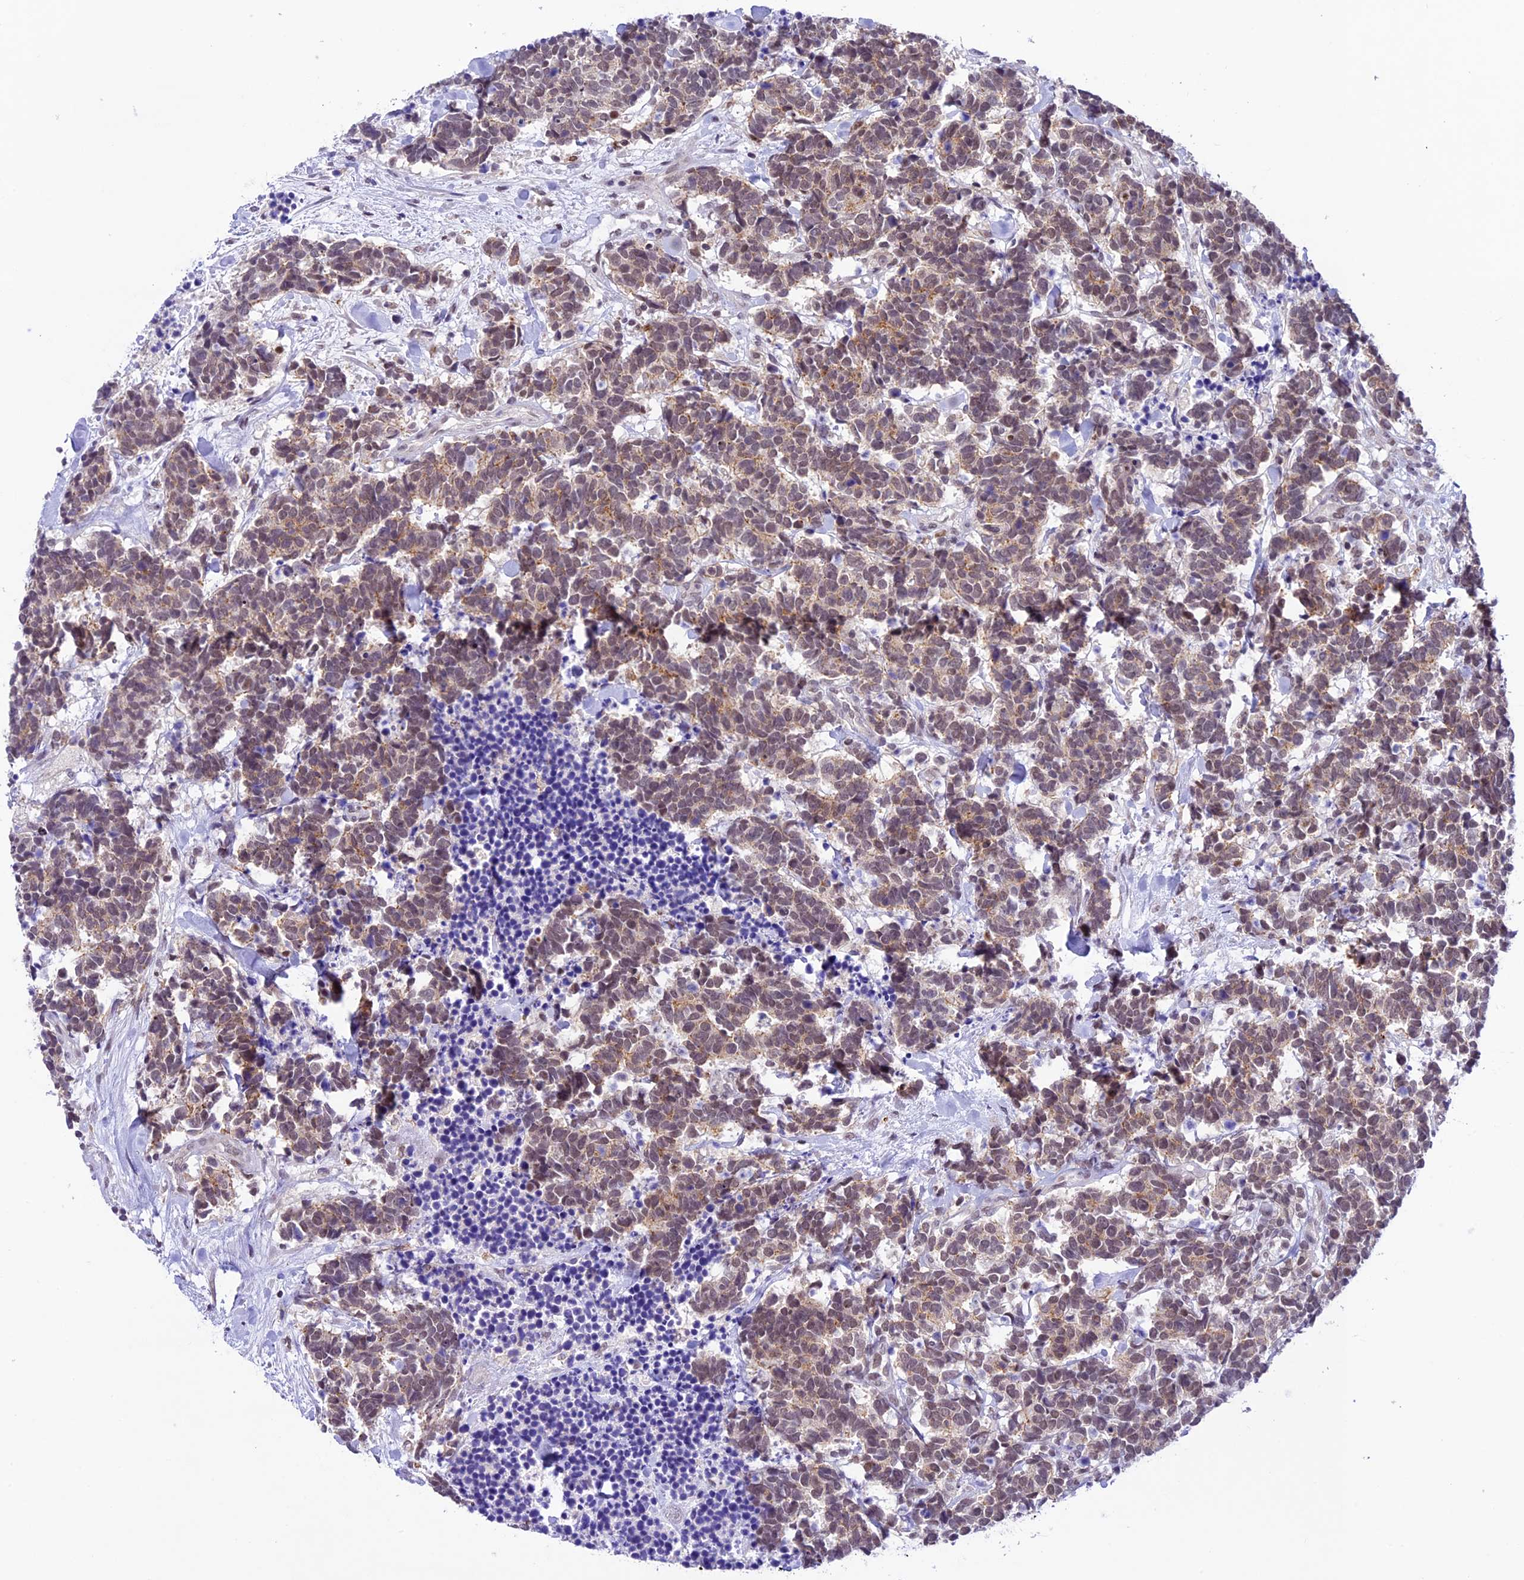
{"staining": {"intensity": "weak", "quantity": ">75%", "location": "cytoplasmic/membranous,nuclear"}, "tissue": "carcinoid", "cell_type": "Tumor cells", "image_type": "cancer", "snomed": [{"axis": "morphology", "description": "Carcinoma, NOS"}, {"axis": "morphology", "description": "Carcinoid, malignant, NOS"}, {"axis": "topography", "description": "Prostate"}], "caption": "High-power microscopy captured an immunohistochemistry (IHC) image of carcinoid, revealing weak cytoplasmic/membranous and nuclear positivity in approximately >75% of tumor cells. Using DAB (3,3'-diaminobenzidine) (brown) and hematoxylin (blue) stains, captured at high magnification using brightfield microscopy.", "gene": "SHKBP1", "patient": {"sex": "male", "age": 57}}